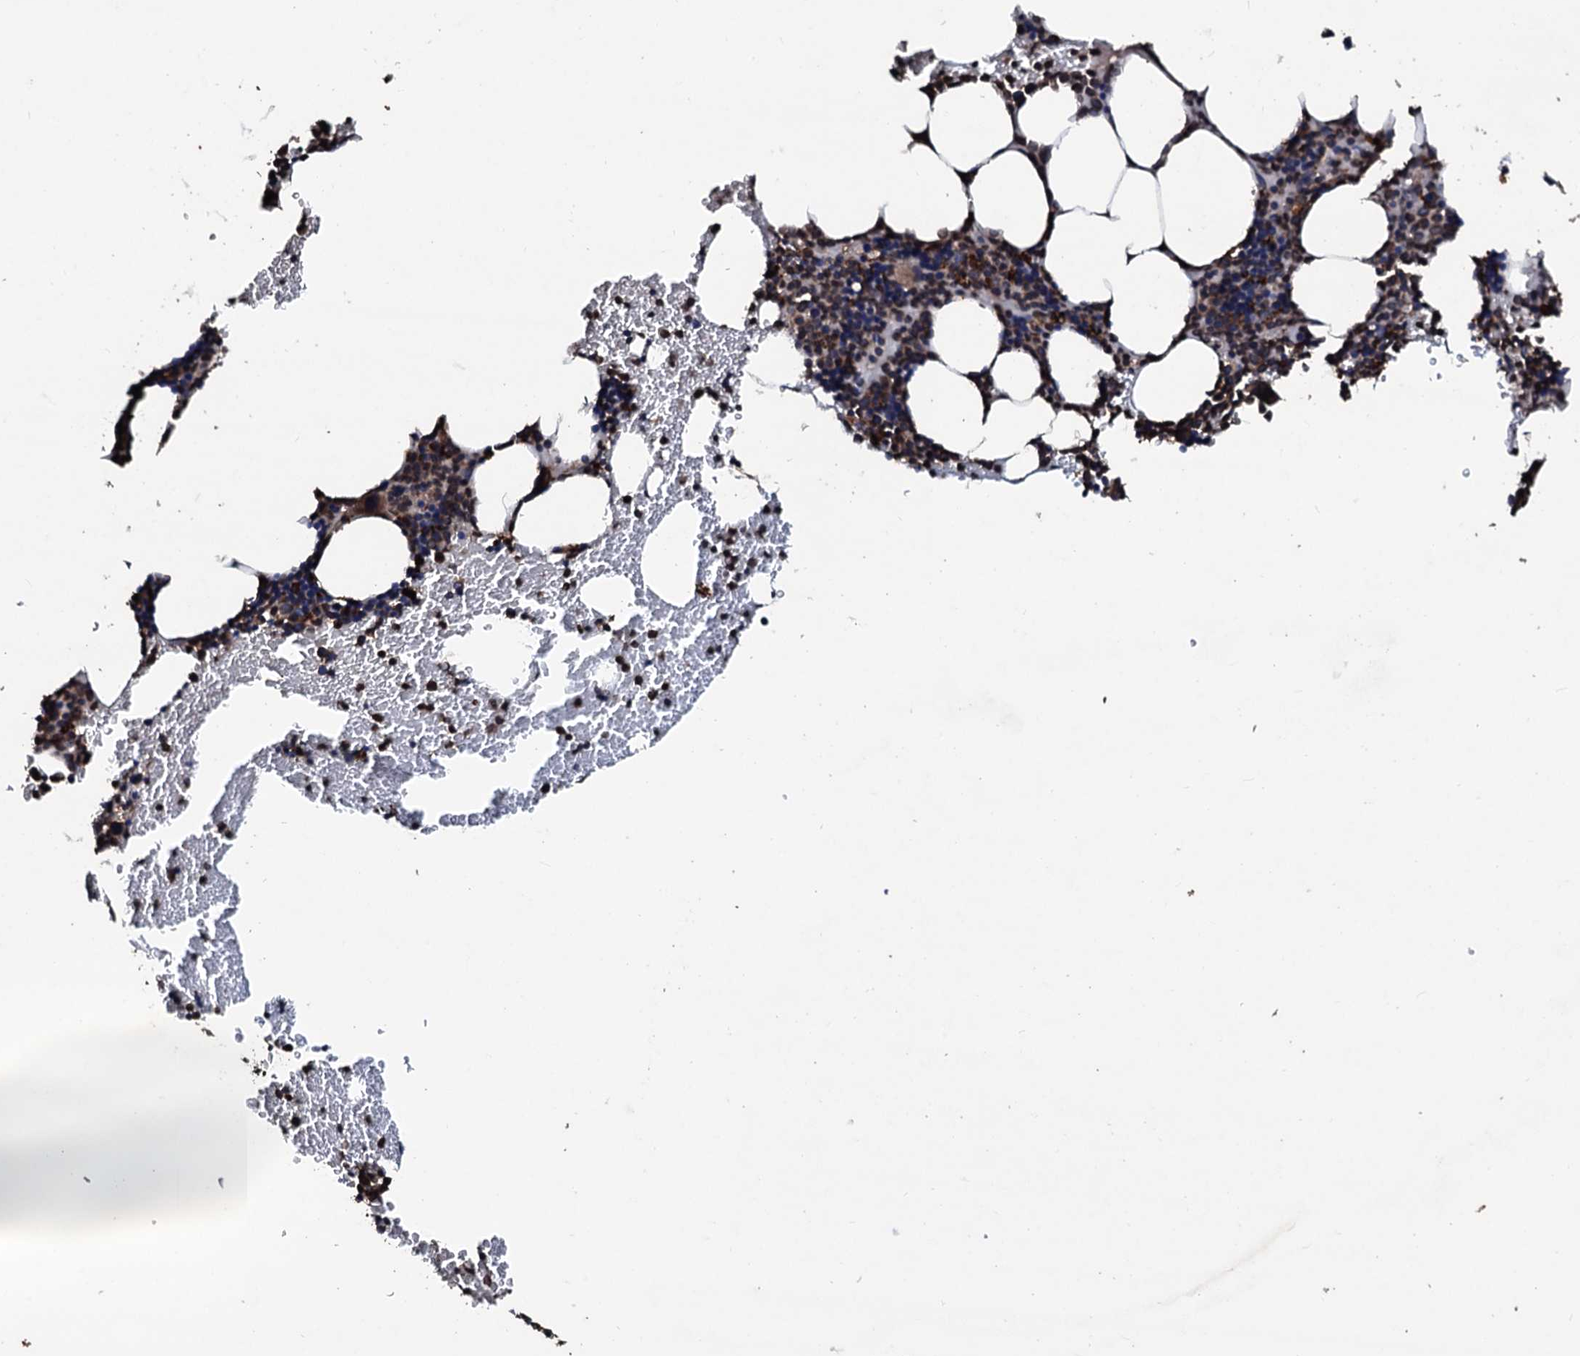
{"staining": {"intensity": "strong", "quantity": "25%-75%", "location": "cytoplasmic/membranous"}, "tissue": "bone marrow", "cell_type": "Hematopoietic cells", "image_type": "normal", "snomed": [{"axis": "morphology", "description": "Normal tissue, NOS"}, {"axis": "topography", "description": "Bone marrow"}], "caption": "Unremarkable bone marrow was stained to show a protein in brown. There is high levels of strong cytoplasmic/membranous staining in approximately 25%-75% of hematopoietic cells. The staining was performed using DAB (3,3'-diaminobenzidine) to visualize the protein expression in brown, while the nuclei were stained in blue with hematoxylin (Magnification: 20x).", "gene": "SDHAF2", "patient": {"sex": "female", "age": 77}}